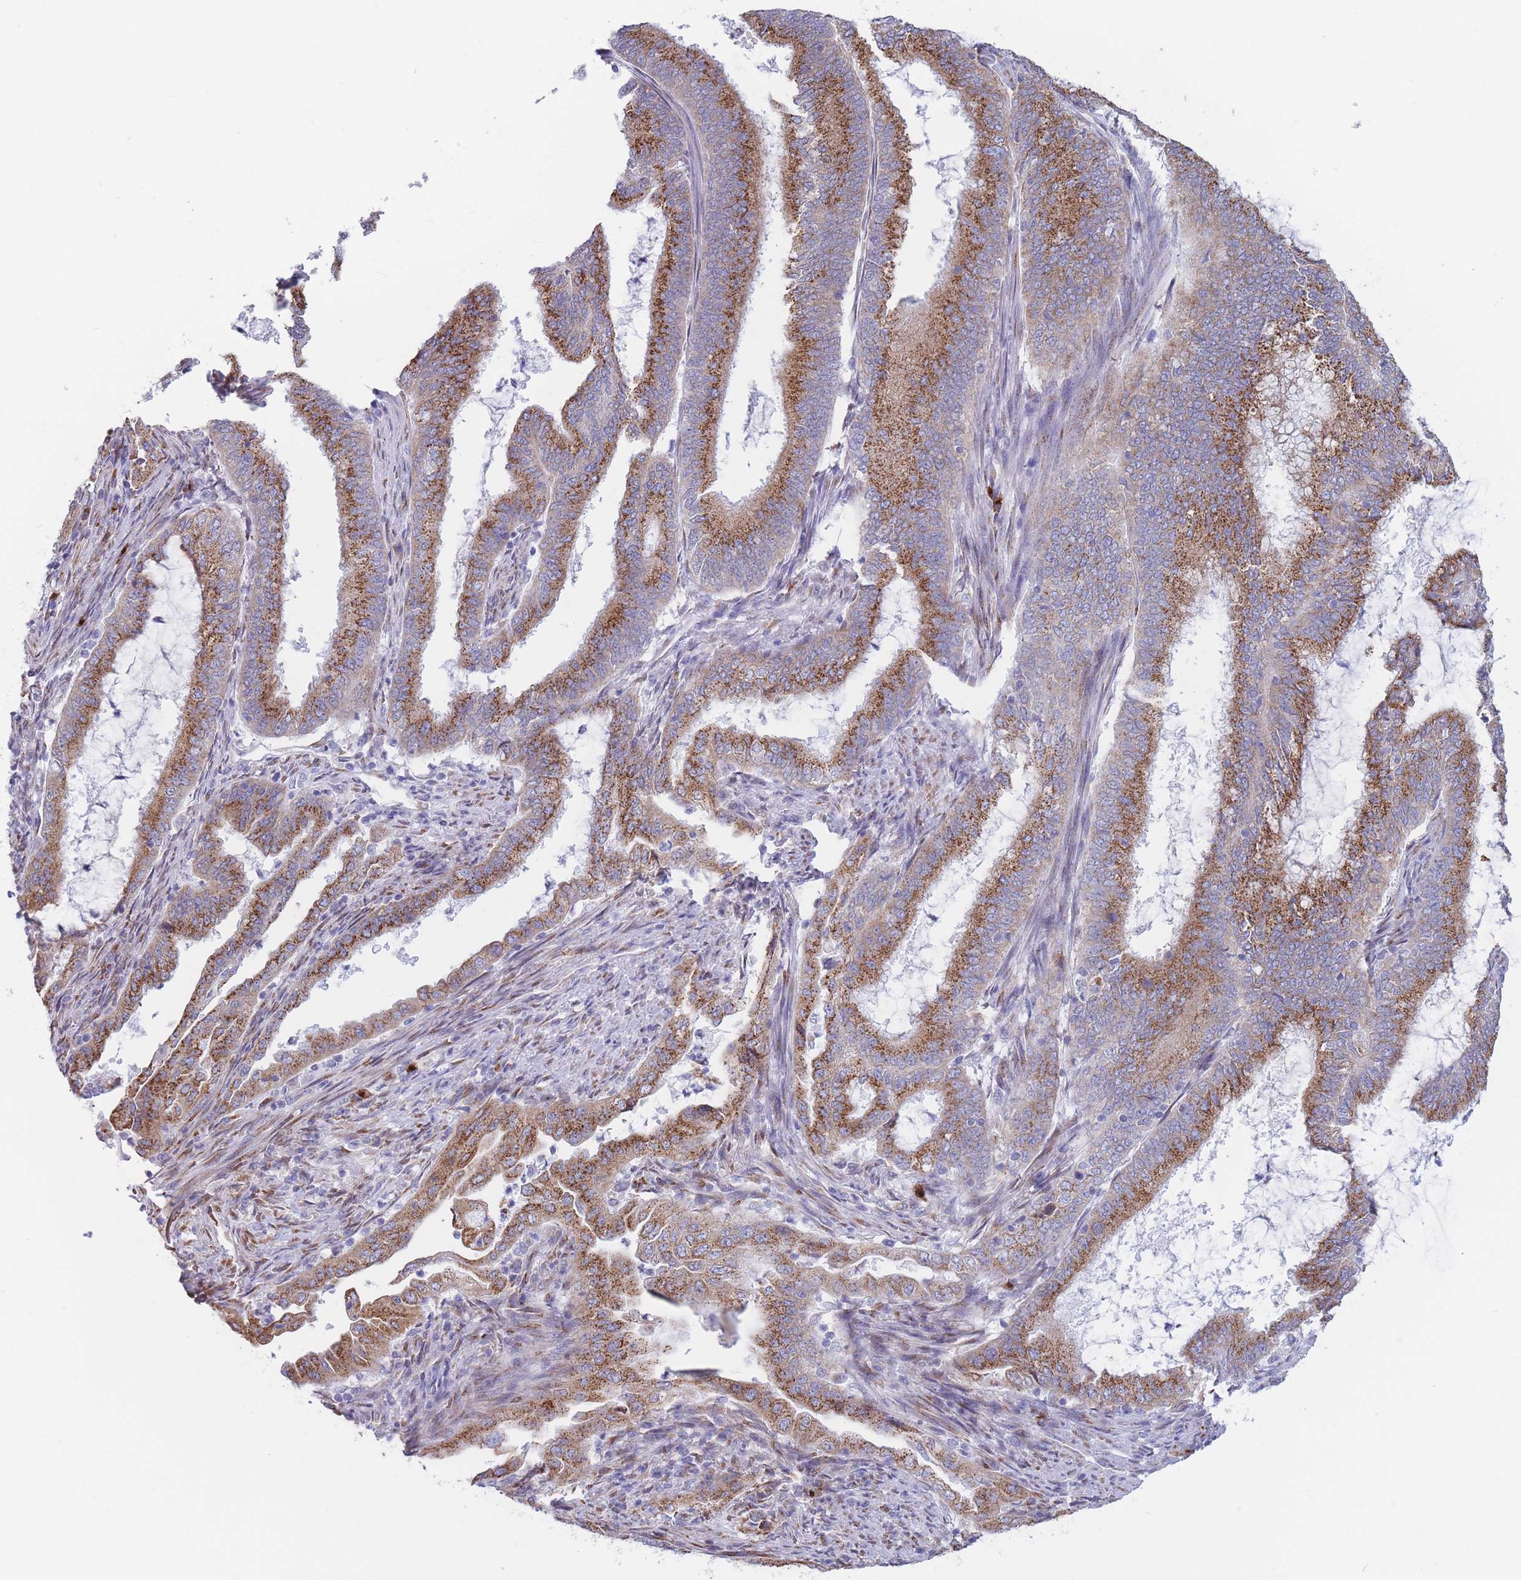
{"staining": {"intensity": "moderate", "quantity": ">75%", "location": "cytoplasmic/membranous"}, "tissue": "endometrial cancer", "cell_type": "Tumor cells", "image_type": "cancer", "snomed": [{"axis": "morphology", "description": "Adenocarcinoma, NOS"}, {"axis": "topography", "description": "Endometrium"}], "caption": "Endometrial adenocarcinoma stained with DAB (3,3'-diaminobenzidine) immunohistochemistry (IHC) shows medium levels of moderate cytoplasmic/membranous positivity in about >75% of tumor cells. Immunohistochemistry stains the protein in brown and the nuclei are stained blue.", "gene": "MRPL30", "patient": {"sex": "female", "age": 51}}